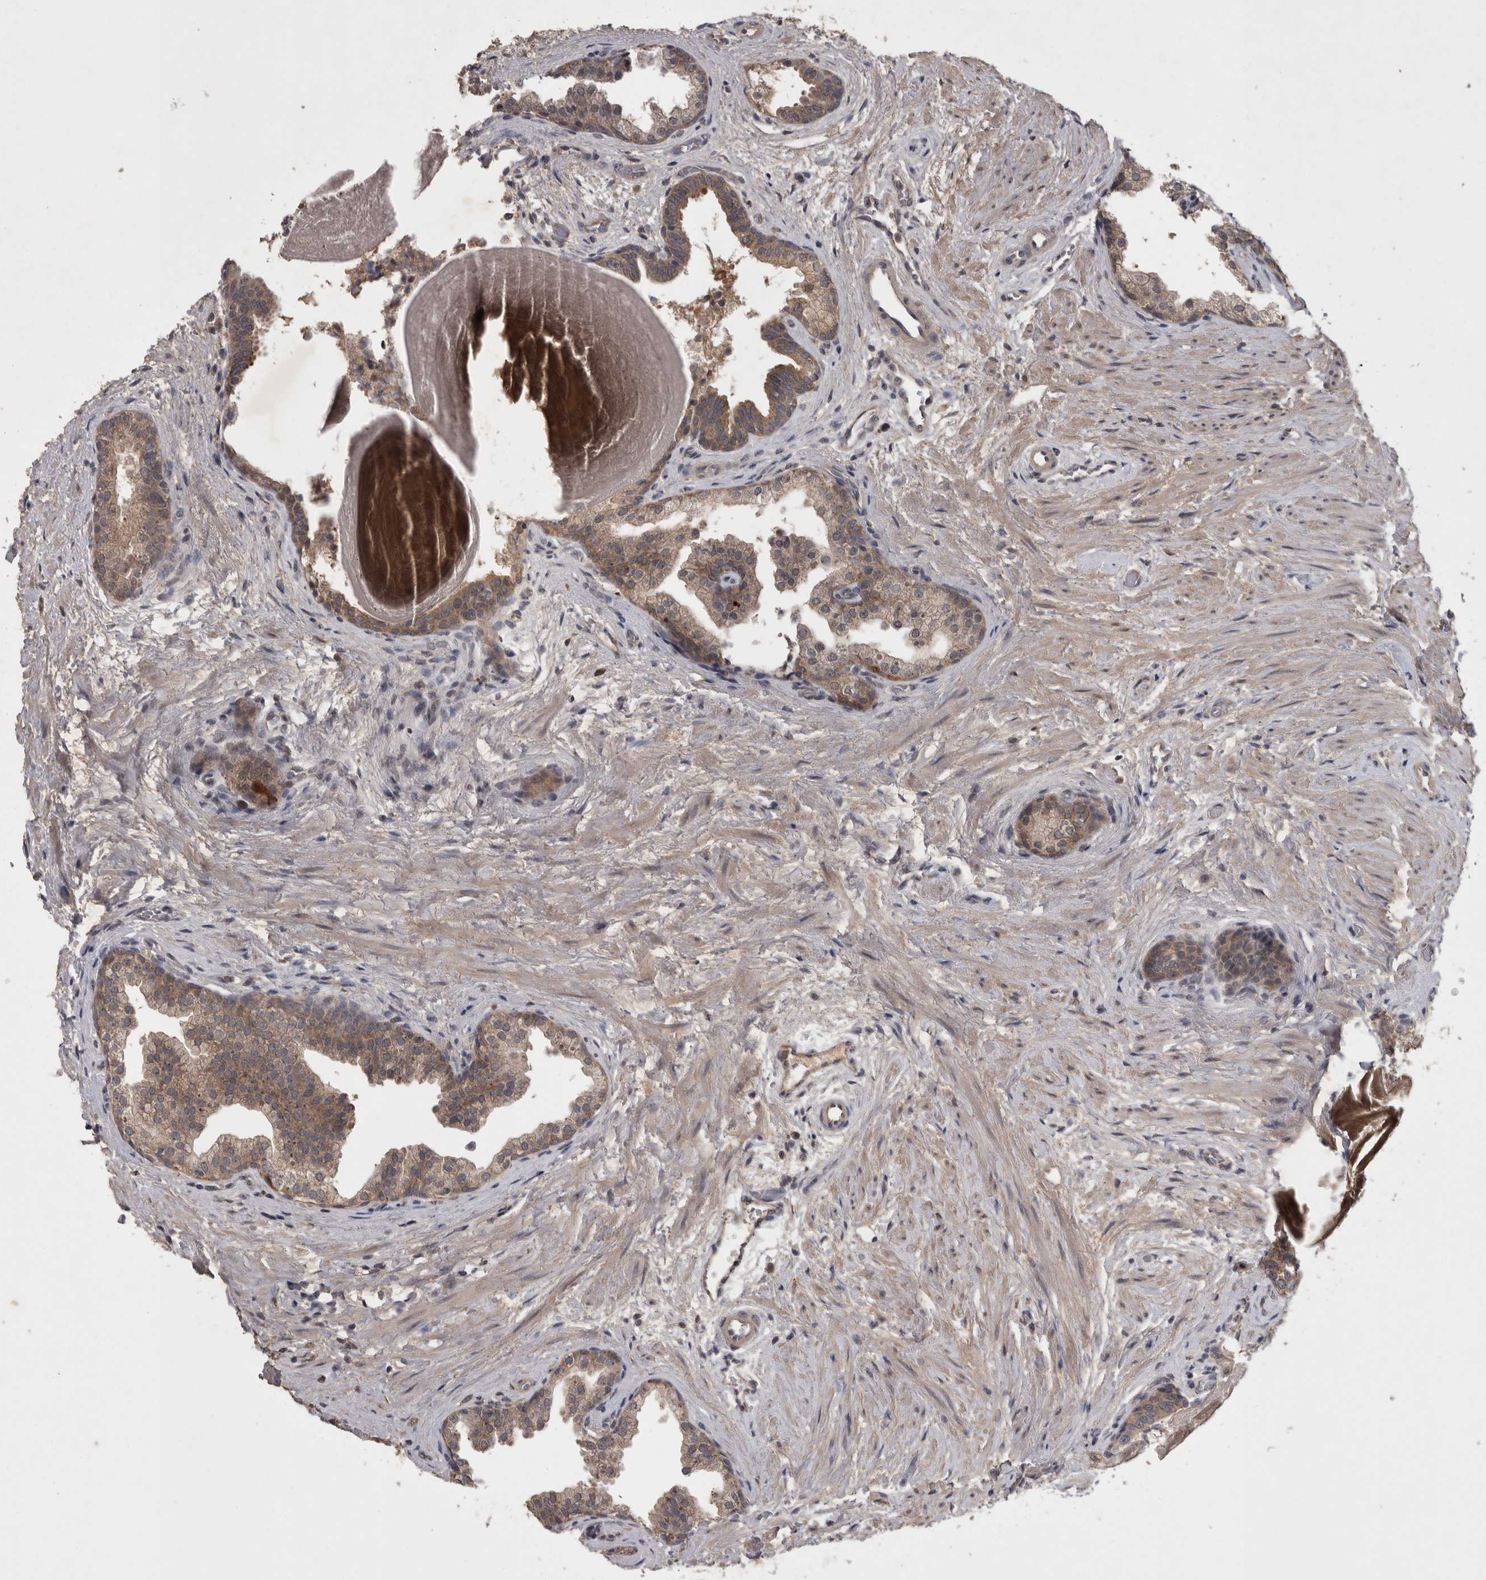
{"staining": {"intensity": "moderate", "quantity": ">75%", "location": "cytoplasmic/membranous"}, "tissue": "prostate", "cell_type": "Glandular cells", "image_type": "normal", "snomed": [{"axis": "morphology", "description": "Normal tissue, NOS"}, {"axis": "topography", "description": "Prostate"}], "caption": "The histopathology image reveals staining of benign prostate, revealing moderate cytoplasmic/membranous protein positivity (brown color) within glandular cells.", "gene": "ZNF114", "patient": {"sex": "male", "age": 48}}